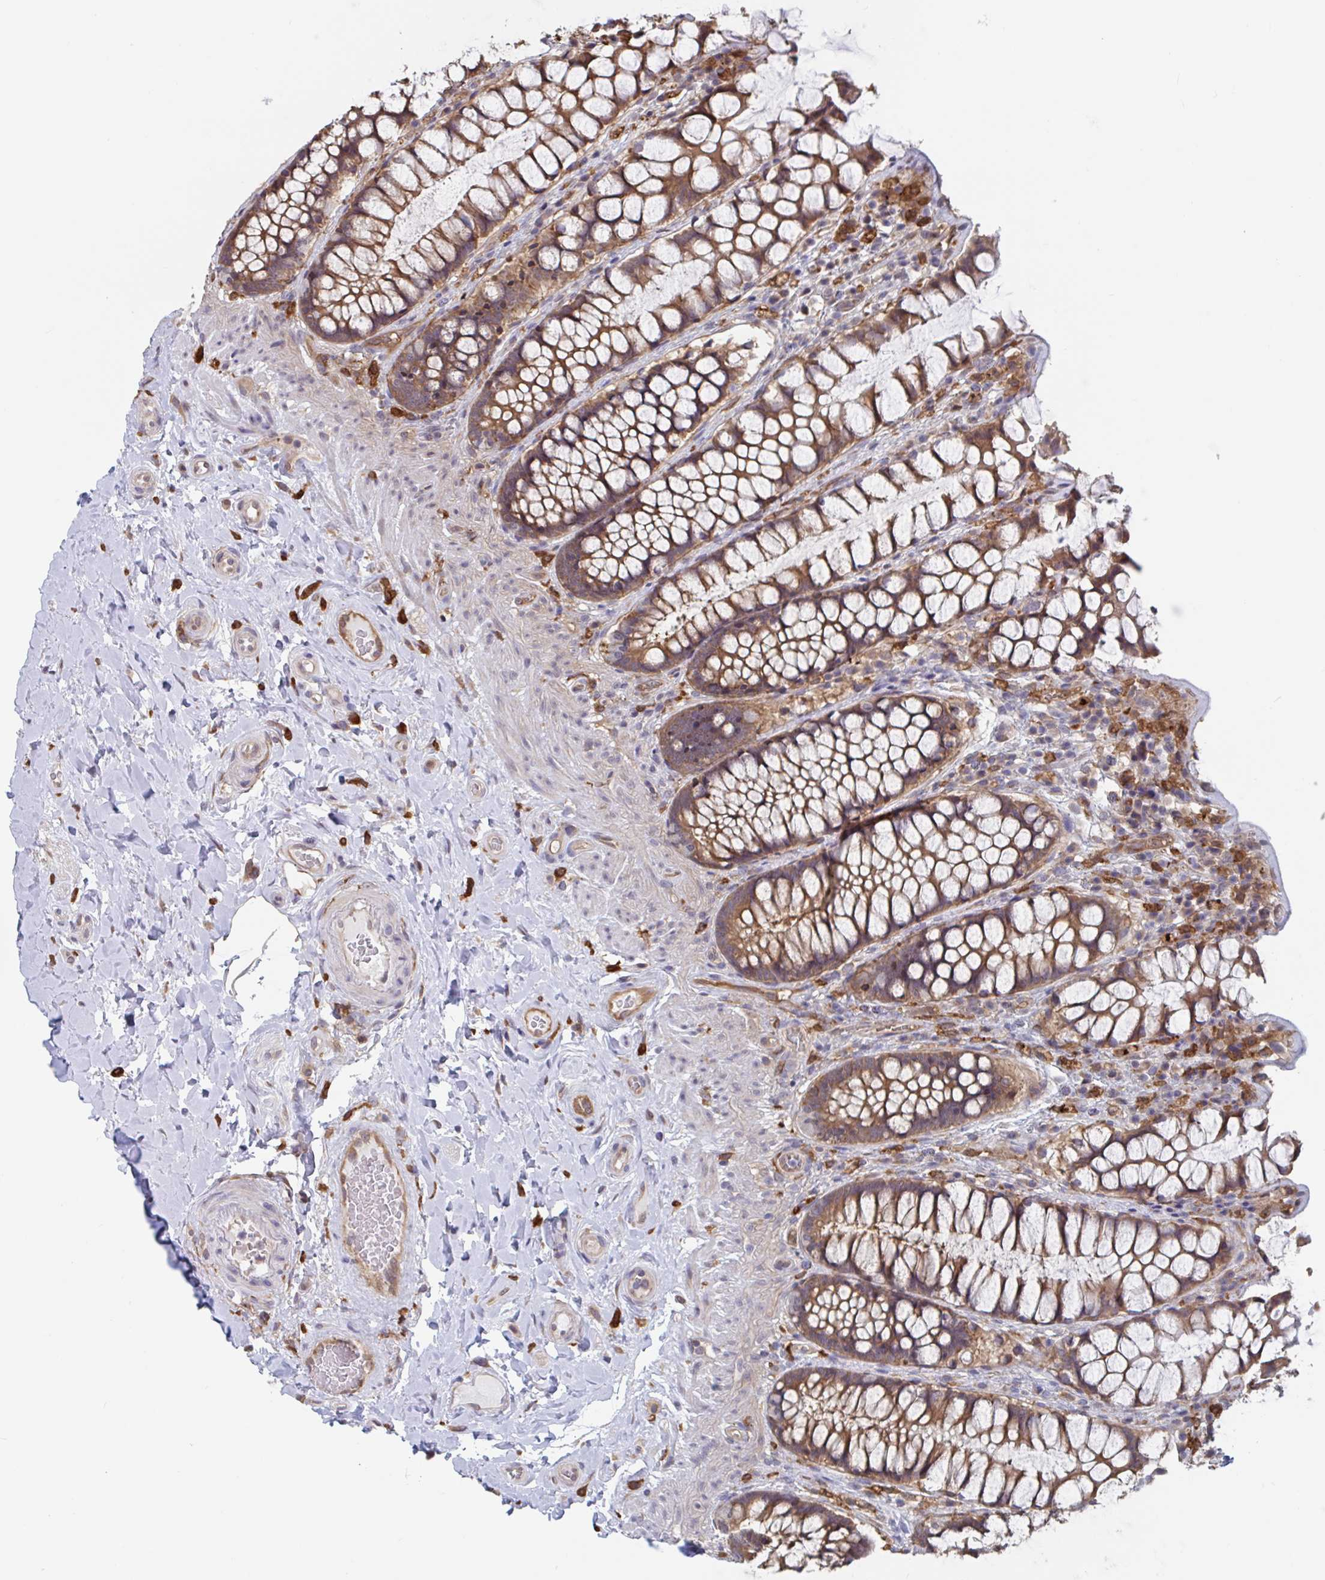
{"staining": {"intensity": "moderate", "quantity": ">75%", "location": "cytoplasmic/membranous"}, "tissue": "rectum", "cell_type": "Glandular cells", "image_type": "normal", "snomed": [{"axis": "morphology", "description": "Normal tissue, NOS"}, {"axis": "topography", "description": "Rectum"}], "caption": "This micrograph reveals normal rectum stained with immunohistochemistry (IHC) to label a protein in brown. The cytoplasmic/membranous of glandular cells show moderate positivity for the protein. Nuclei are counter-stained blue.", "gene": "SNX8", "patient": {"sex": "female", "age": 58}}